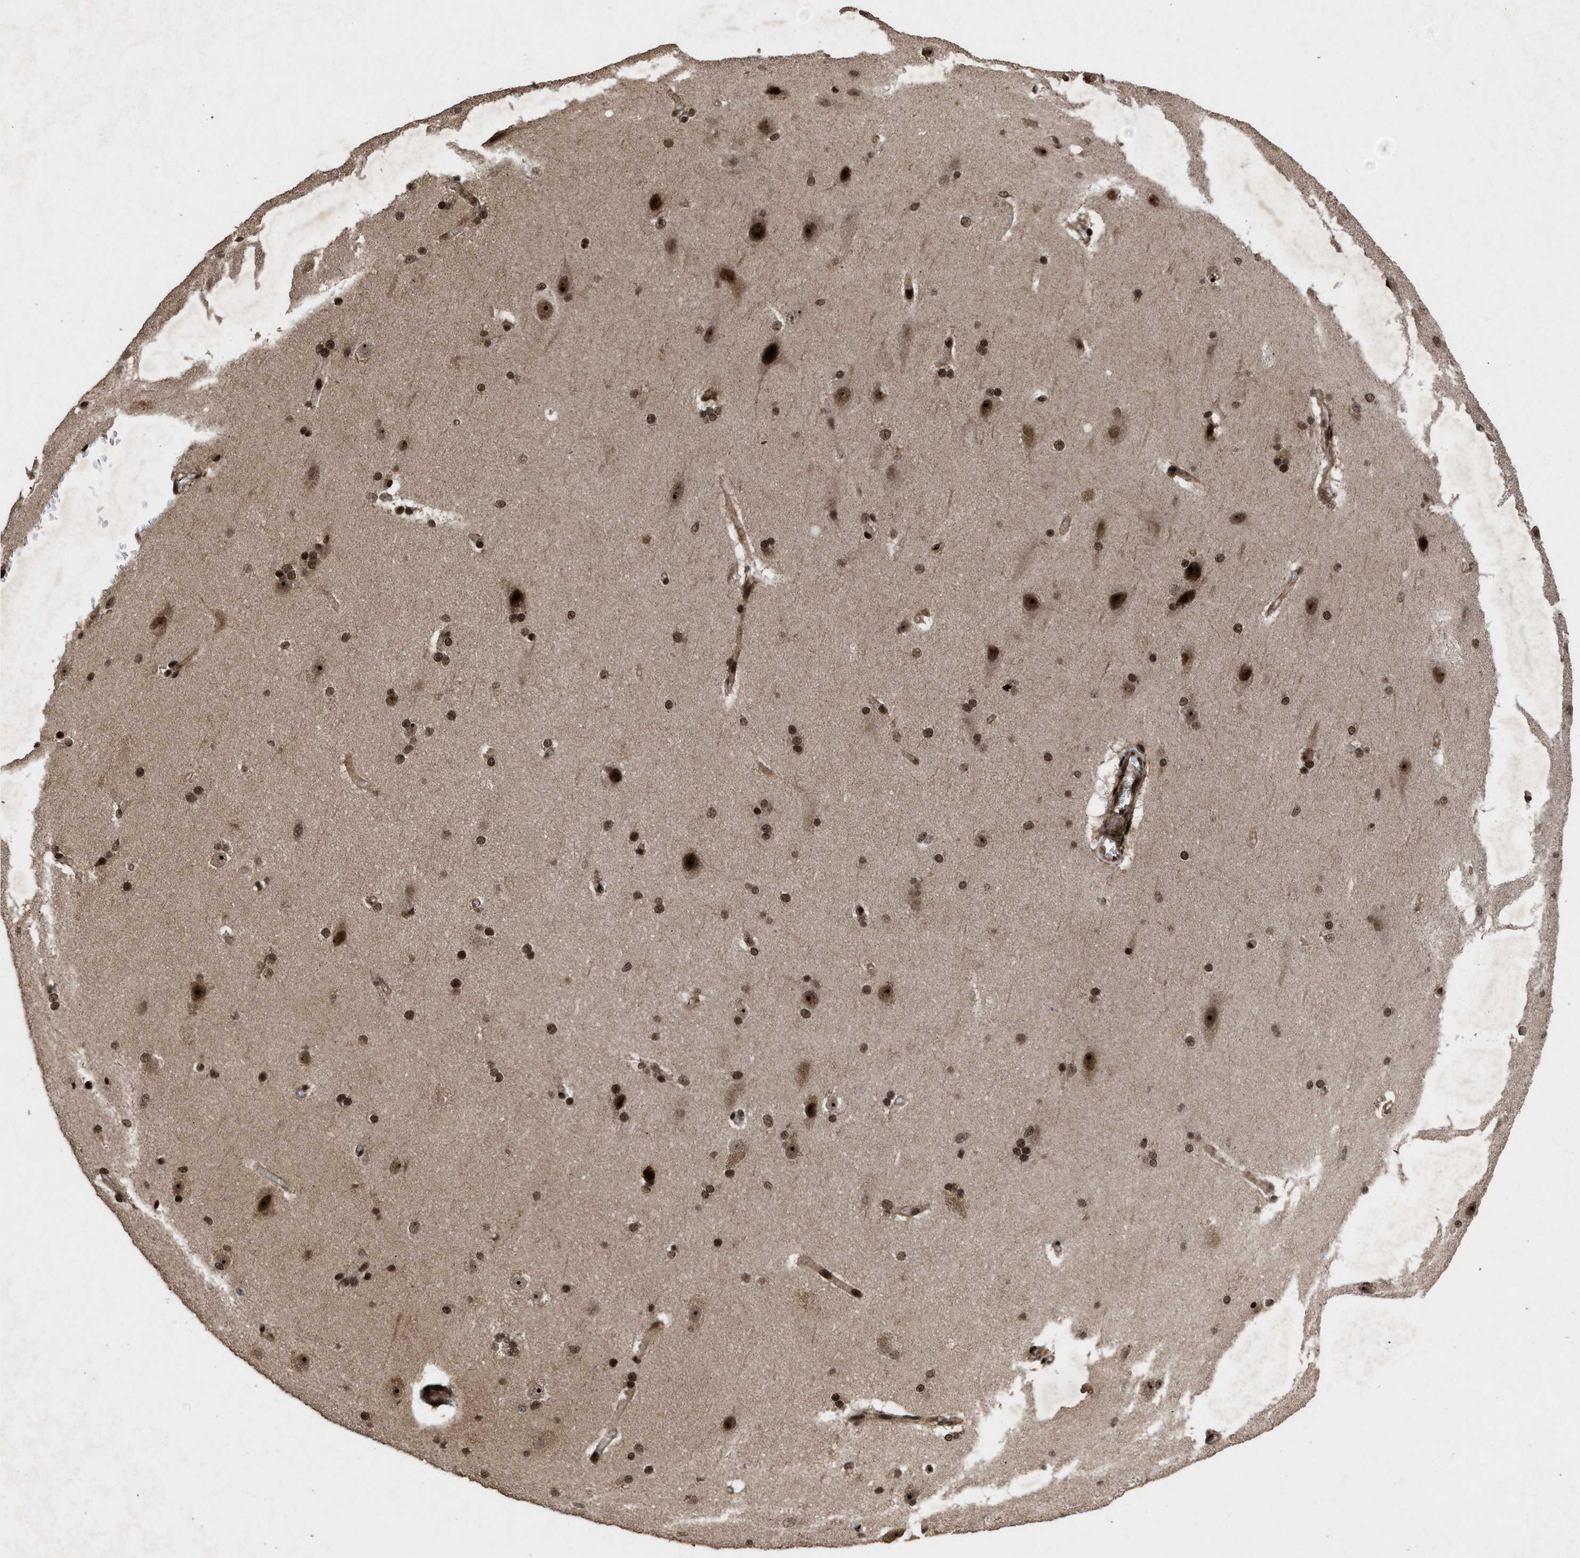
{"staining": {"intensity": "strong", "quantity": ">75%", "location": "cytoplasmic/membranous,nuclear"}, "tissue": "cerebral cortex", "cell_type": "Endothelial cells", "image_type": "normal", "snomed": [{"axis": "morphology", "description": "Normal tissue, NOS"}, {"axis": "topography", "description": "Cerebral cortex"}, {"axis": "topography", "description": "Hippocampus"}], "caption": "High-magnification brightfield microscopy of unremarkable cerebral cortex stained with DAB (brown) and counterstained with hematoxylin (blue). endothelial cells exhibit strong cytoplasmic/membranous,nuclear staining is seen in about>75% of cells.", "gene": "WIZ", "patient": {"sex": "female", "age": 19}}